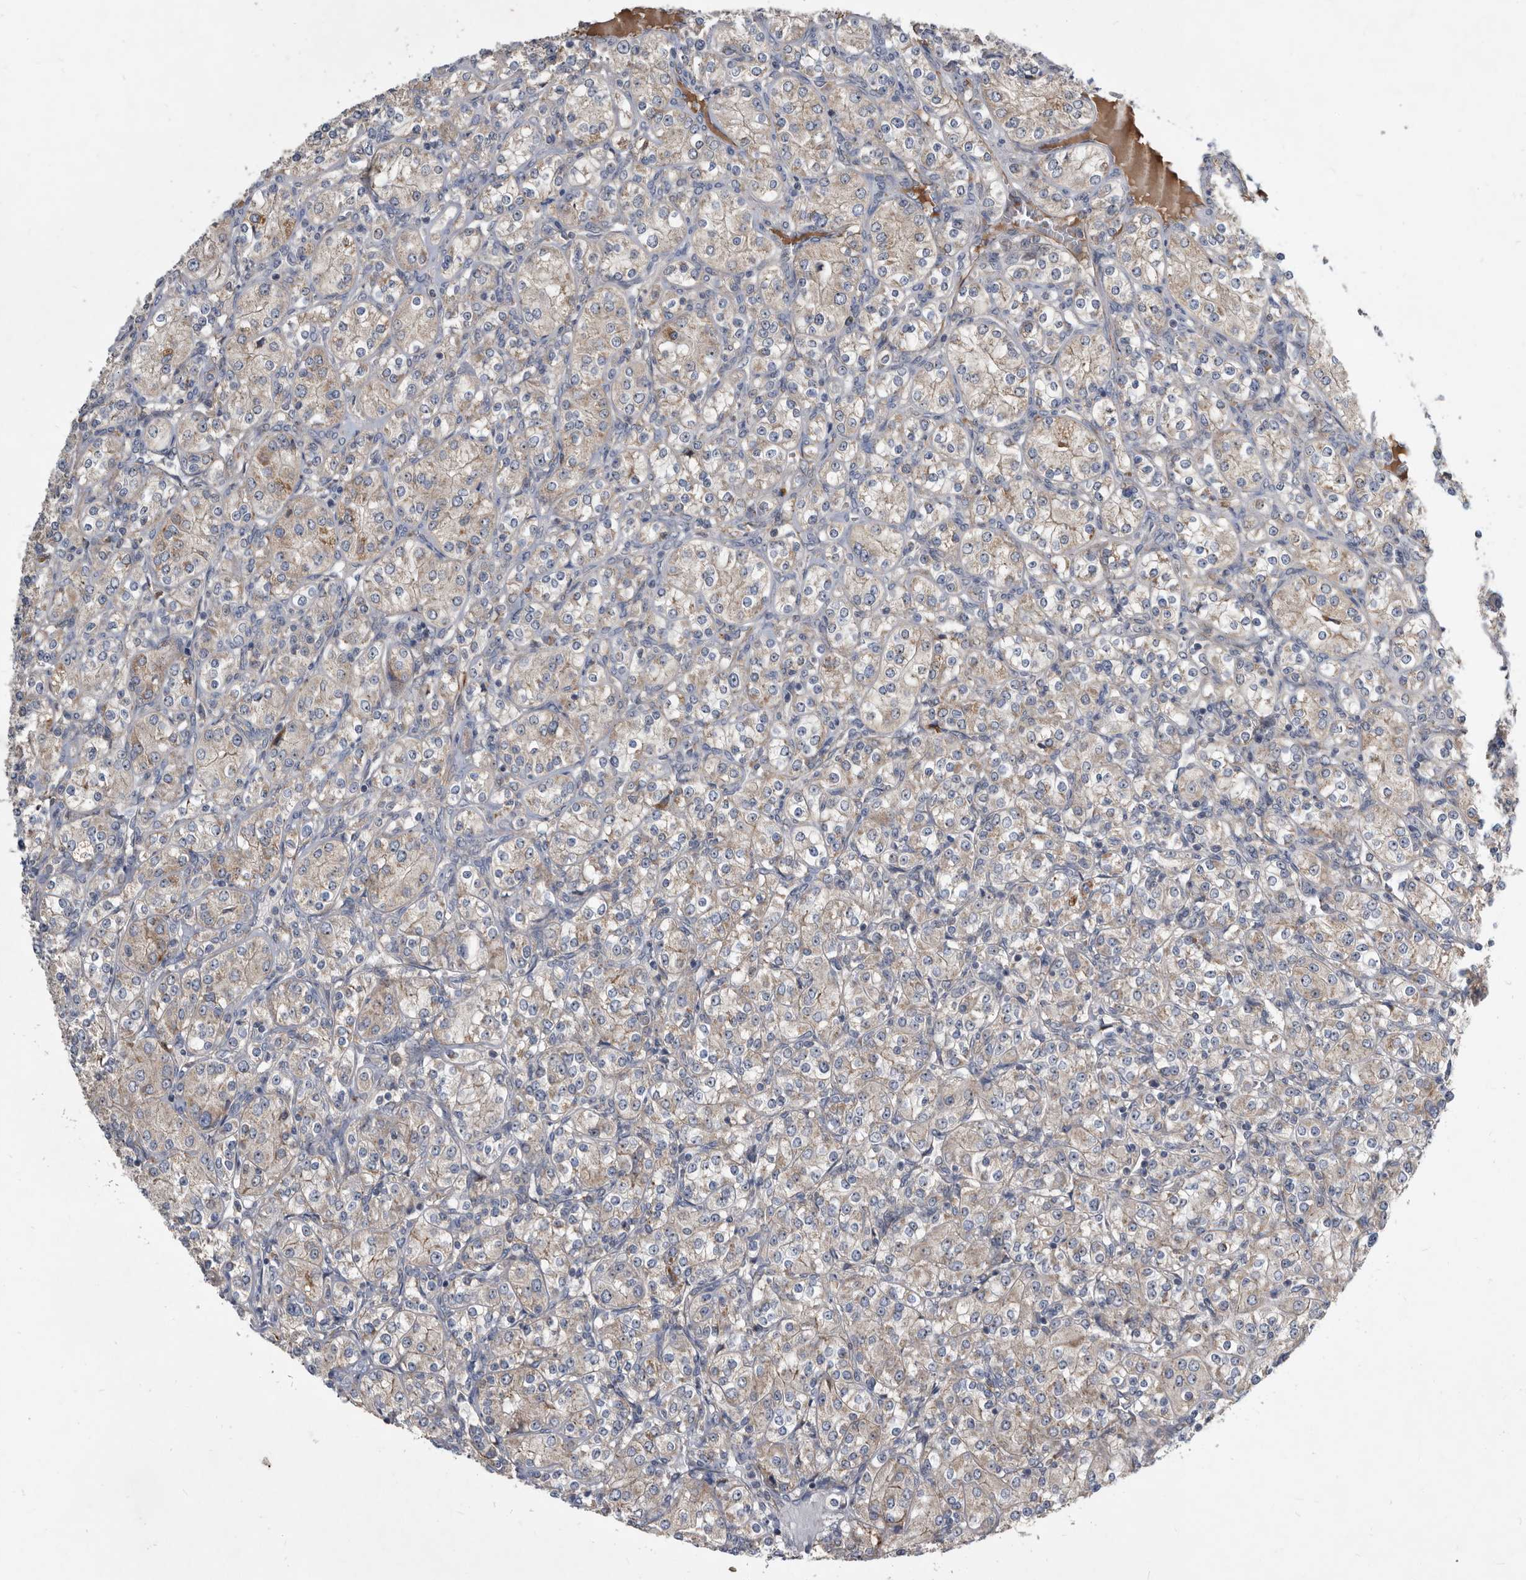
{"staining": {"intensity": "weak", "quantity": "25%-75%", "location": "cytoplasmic/membranous"}, "tissue": "renal cancer", "cell_type": "Tumor cells", "image_type": "cancer", "snomed": [{"axis": "morphology", "description": "Adenocarcinoma, NOS"}, {"axis": "topography", "description": "Kidney"}], "caption": "DAB (3,3'-diaminobenzidine) immunohistochemical staining of renal cancer (adenocarcinoma) shows weak cytoplasmic/membranous protein staining in about 25%-75% of tumor cells.", "gene": "PI15", "patient": {"sex": "male", "age": 77}}